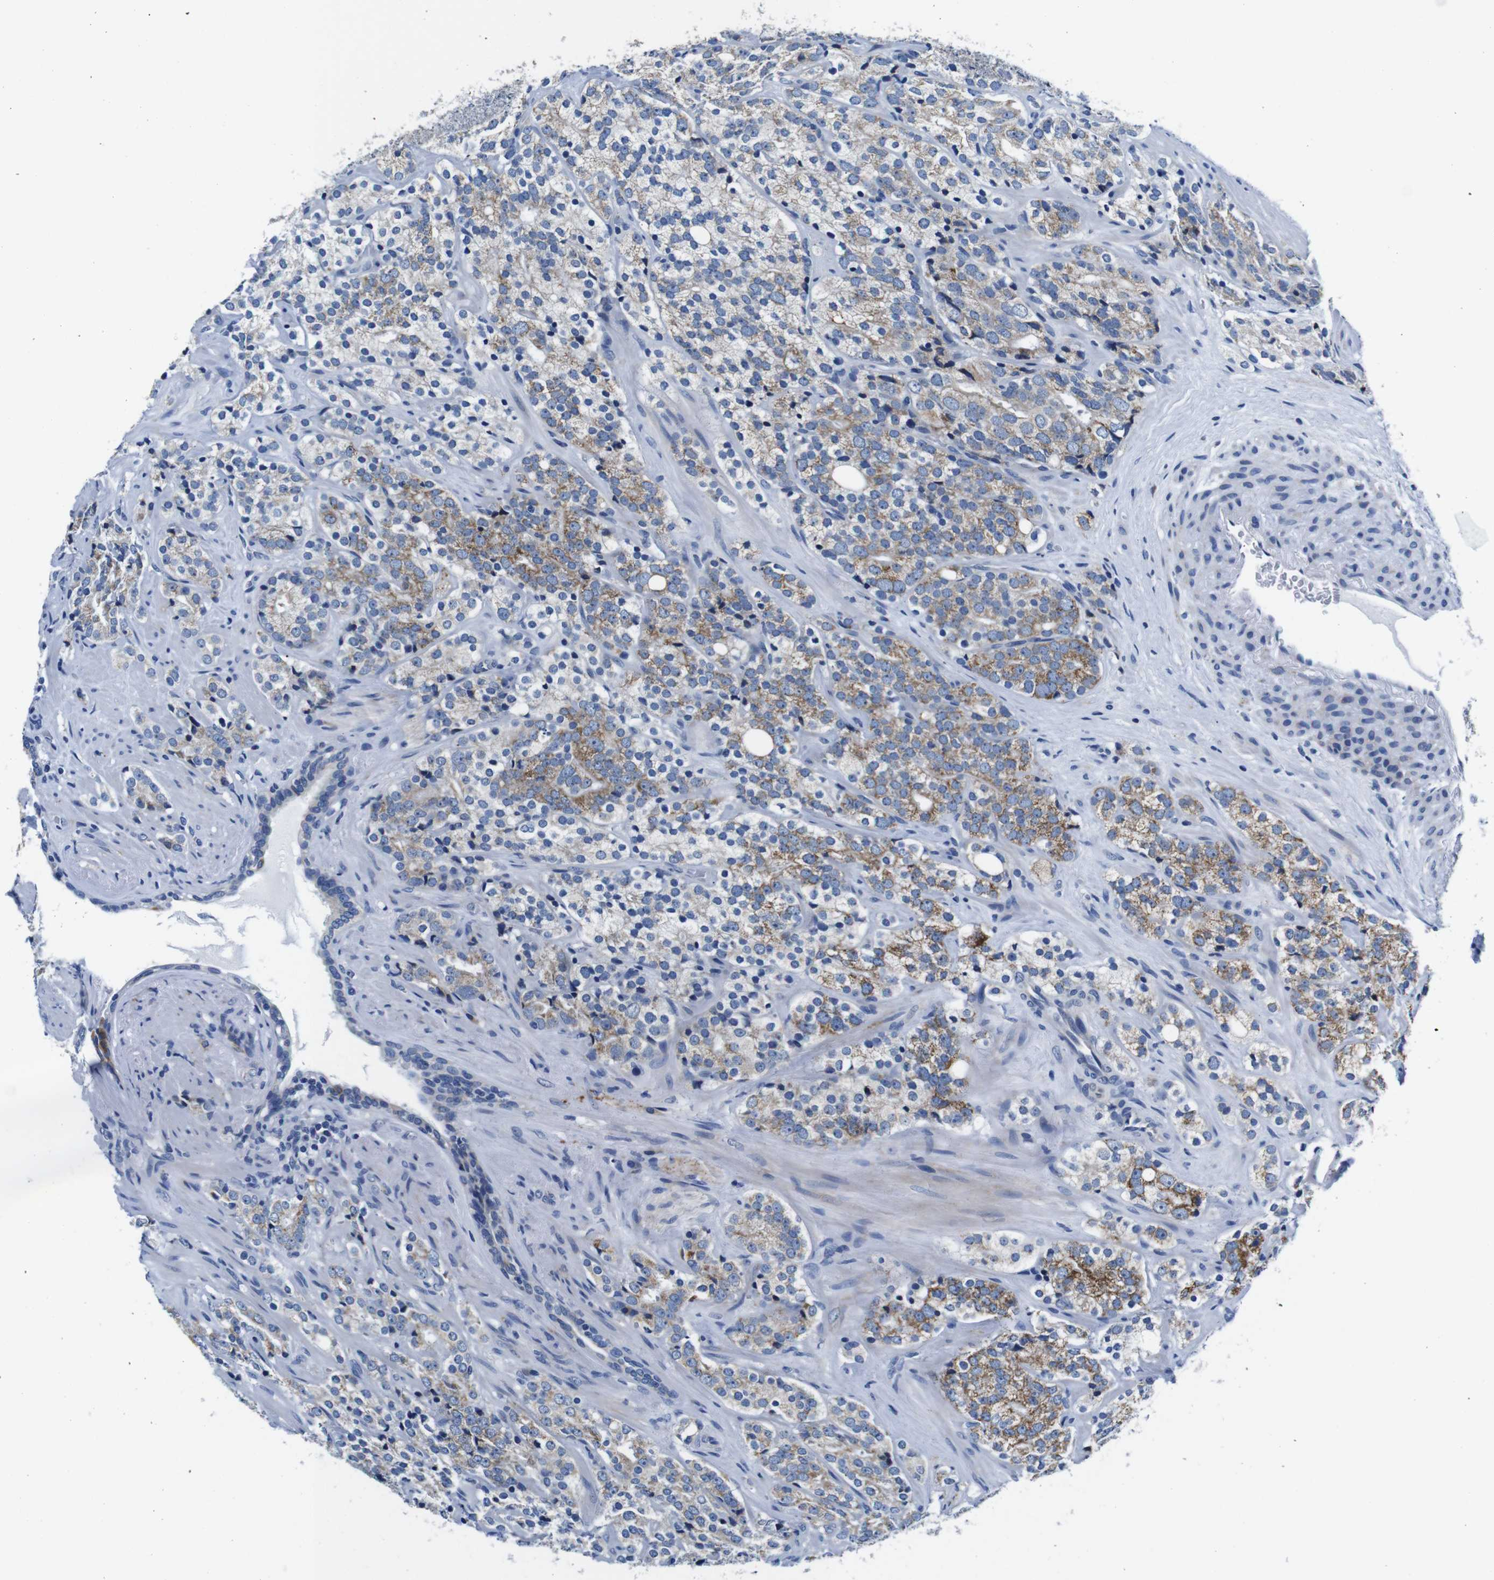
{"staining": {"intensity": "moderate", "quantity": "25%-75%", "location": "cytoplasmic/membranous"}, "tissue": "prostate cancer", "cell_type": "Tumor cells", "image_type": "cancer", "snomed": [{"axis": "morphology", "description": "Adenocarcinoma, High grade"}, {"axis": "topography", "description": "Prostate"}], "caption": "Human prostate cancer (high-grade adenocarcinoma) stained for a protein (brown) displays moderate cytoplasmic/membranous positive positivity in about 25%-75% of tumor cells.", "gene": "SNX19", "patient": {"sex": "male", "age": 71}}